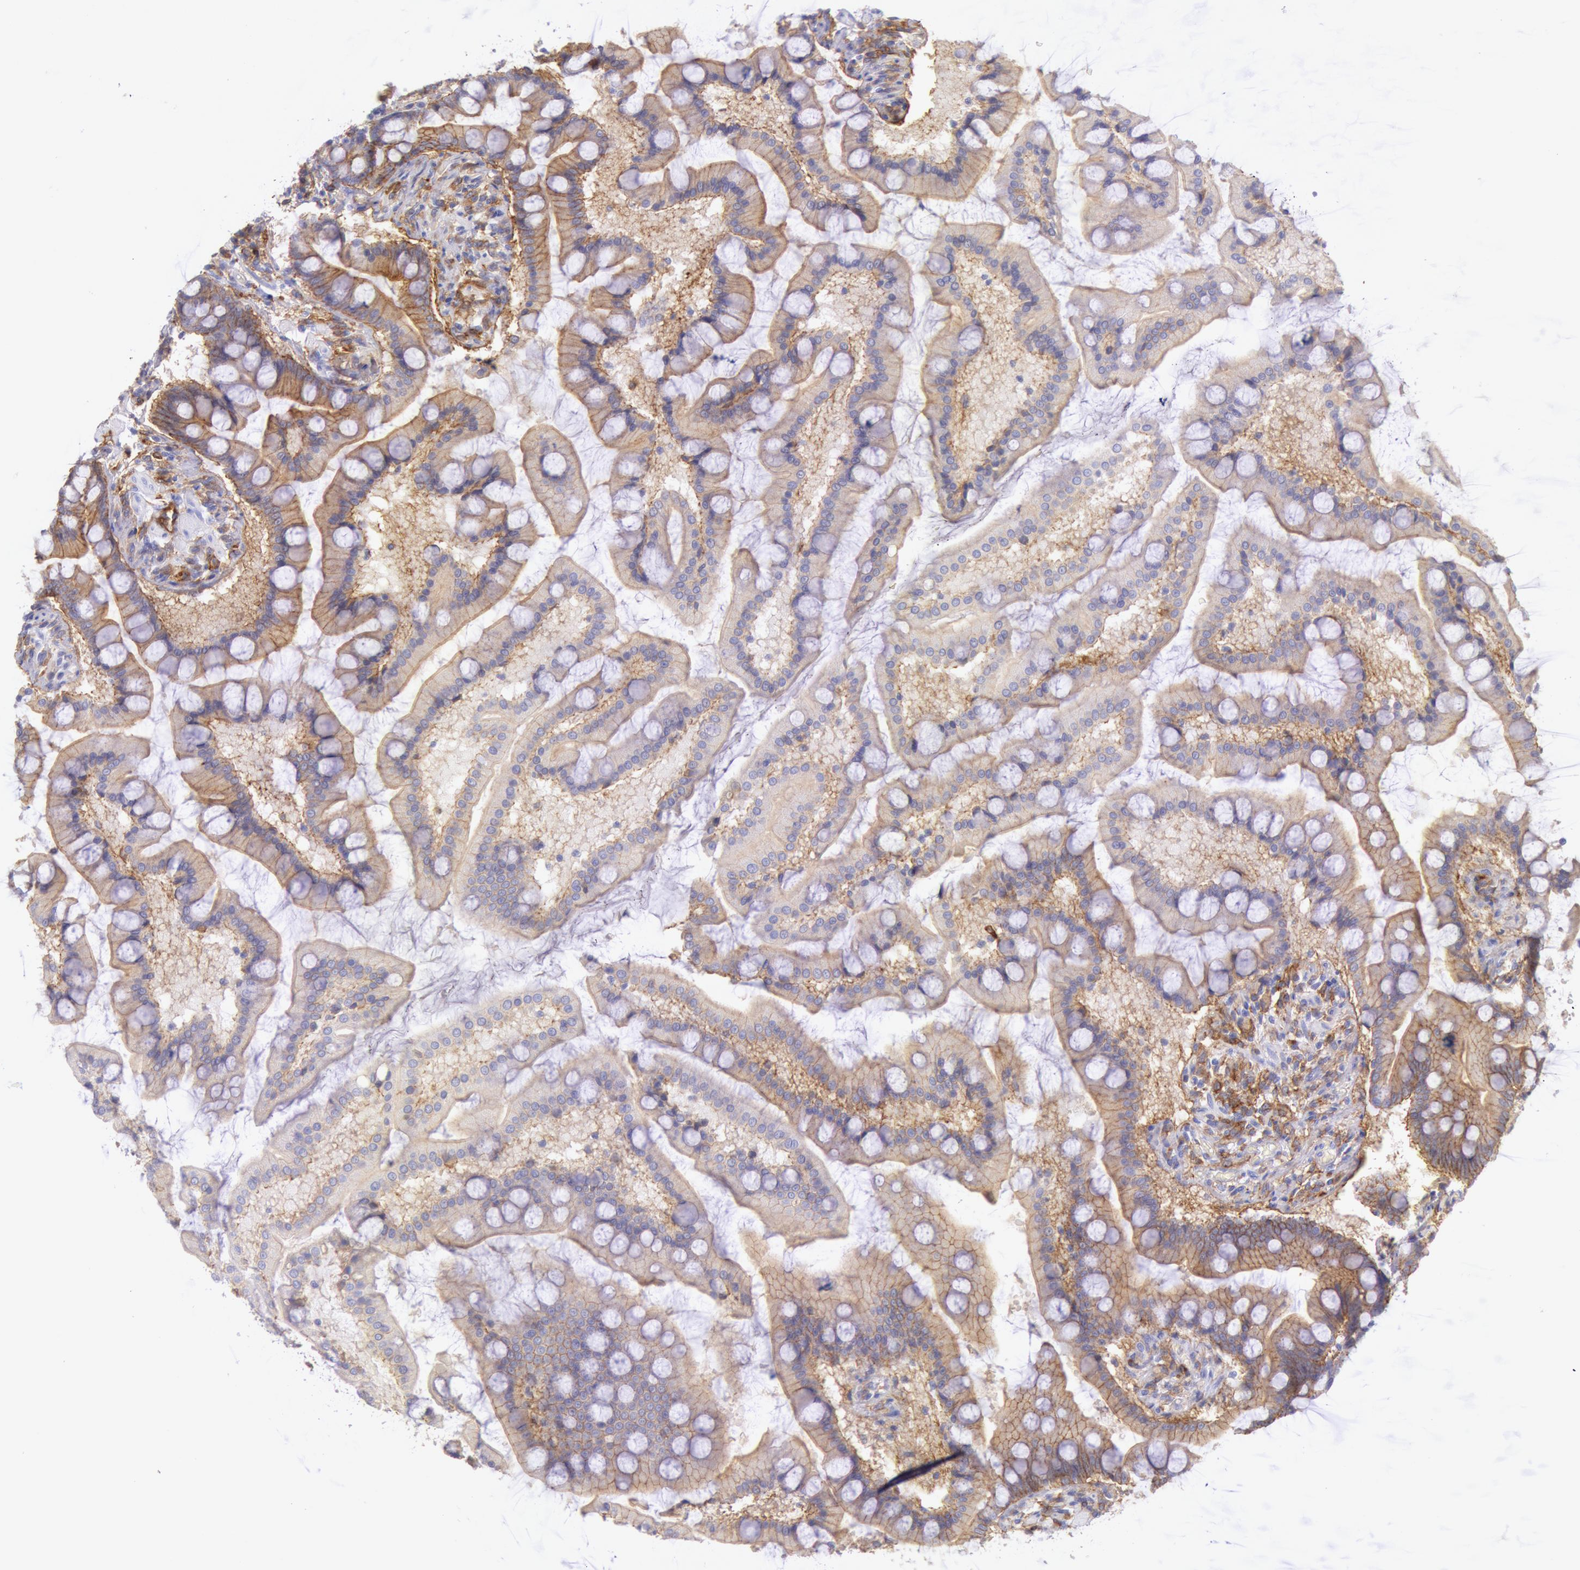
{"staining": {"intensity": "weak", "quantity": "<25%", "location": "cytoplasmic/membranous"}, "tissue": "small intestine", "cell_type": "Glandular cells", "image_type": "normal", "snomed": [{"axis": "morphology", "description": "Normal tissue, NOS"}, {"axis": "topography", "description": "Small intestine"}], "caption": "This is a image of IHC staining of unremarkable small intestine, which shows no expression in glandular cells.", "gene": "LYN", "patient": {"sex": "male", "age": 41}}